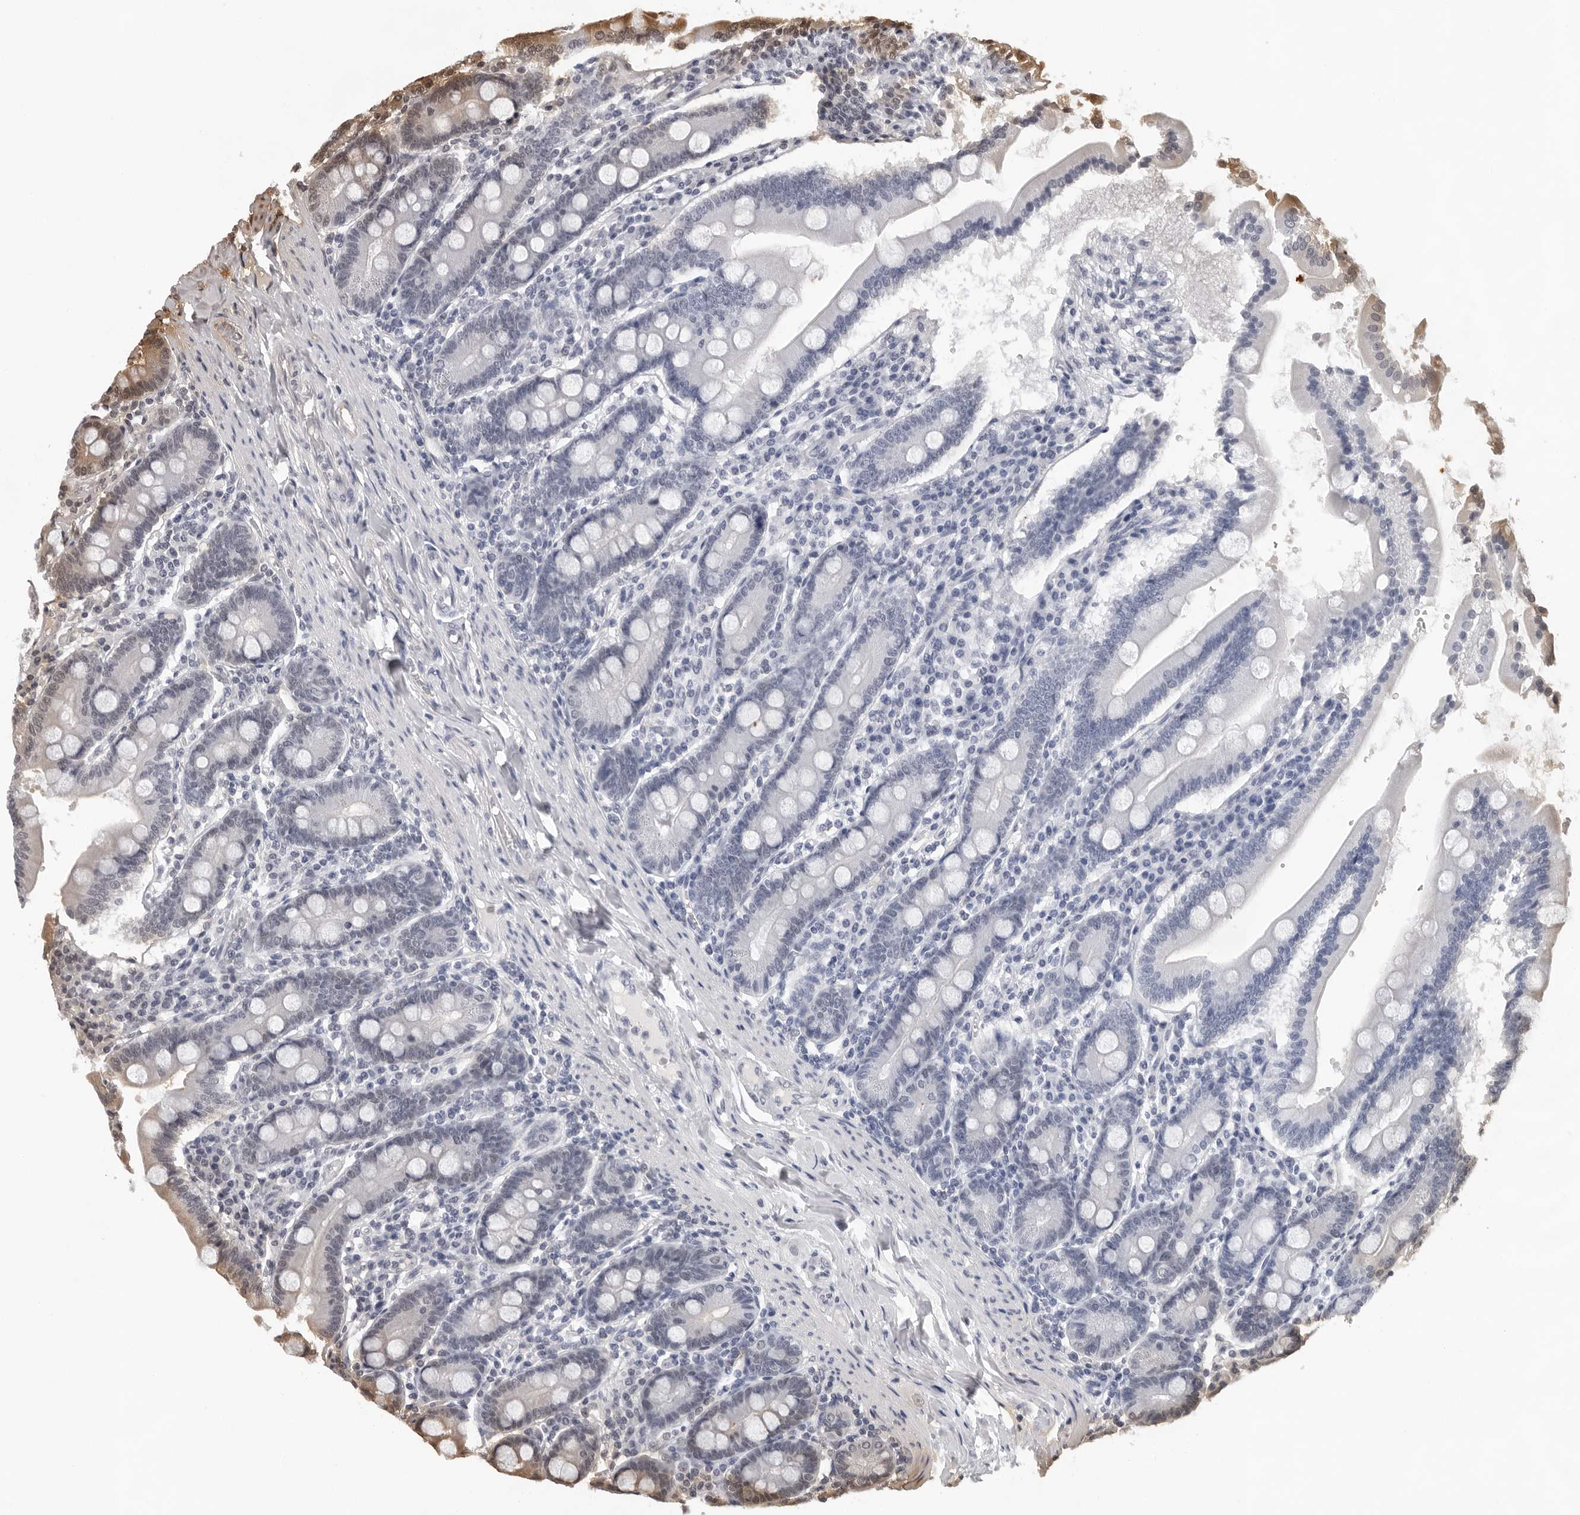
{"staining": {"intensity": "moderate", "quantity": "<25%", "location": "nuclear"}, "tissue": "duodenum", "cell_type": "Glandular cells", "image_type": "normal", "snomed": [{"axis": "morphology", "description": "Normal tissue, NOS"}, {"axis": "topography", "description": "Duodenum"}], "caption": "Duodenum stained with DAB (3,3'-diaminobenzidine) immunohistochemistry (IHC) shows low levels of moderate nuclear positivity in about <25% of glandular cells. (brown staining indicates protein expression, while blue staining denotes nuclei).", "gene": "USP1", "patient": {"sex": "male", "age": 50}}